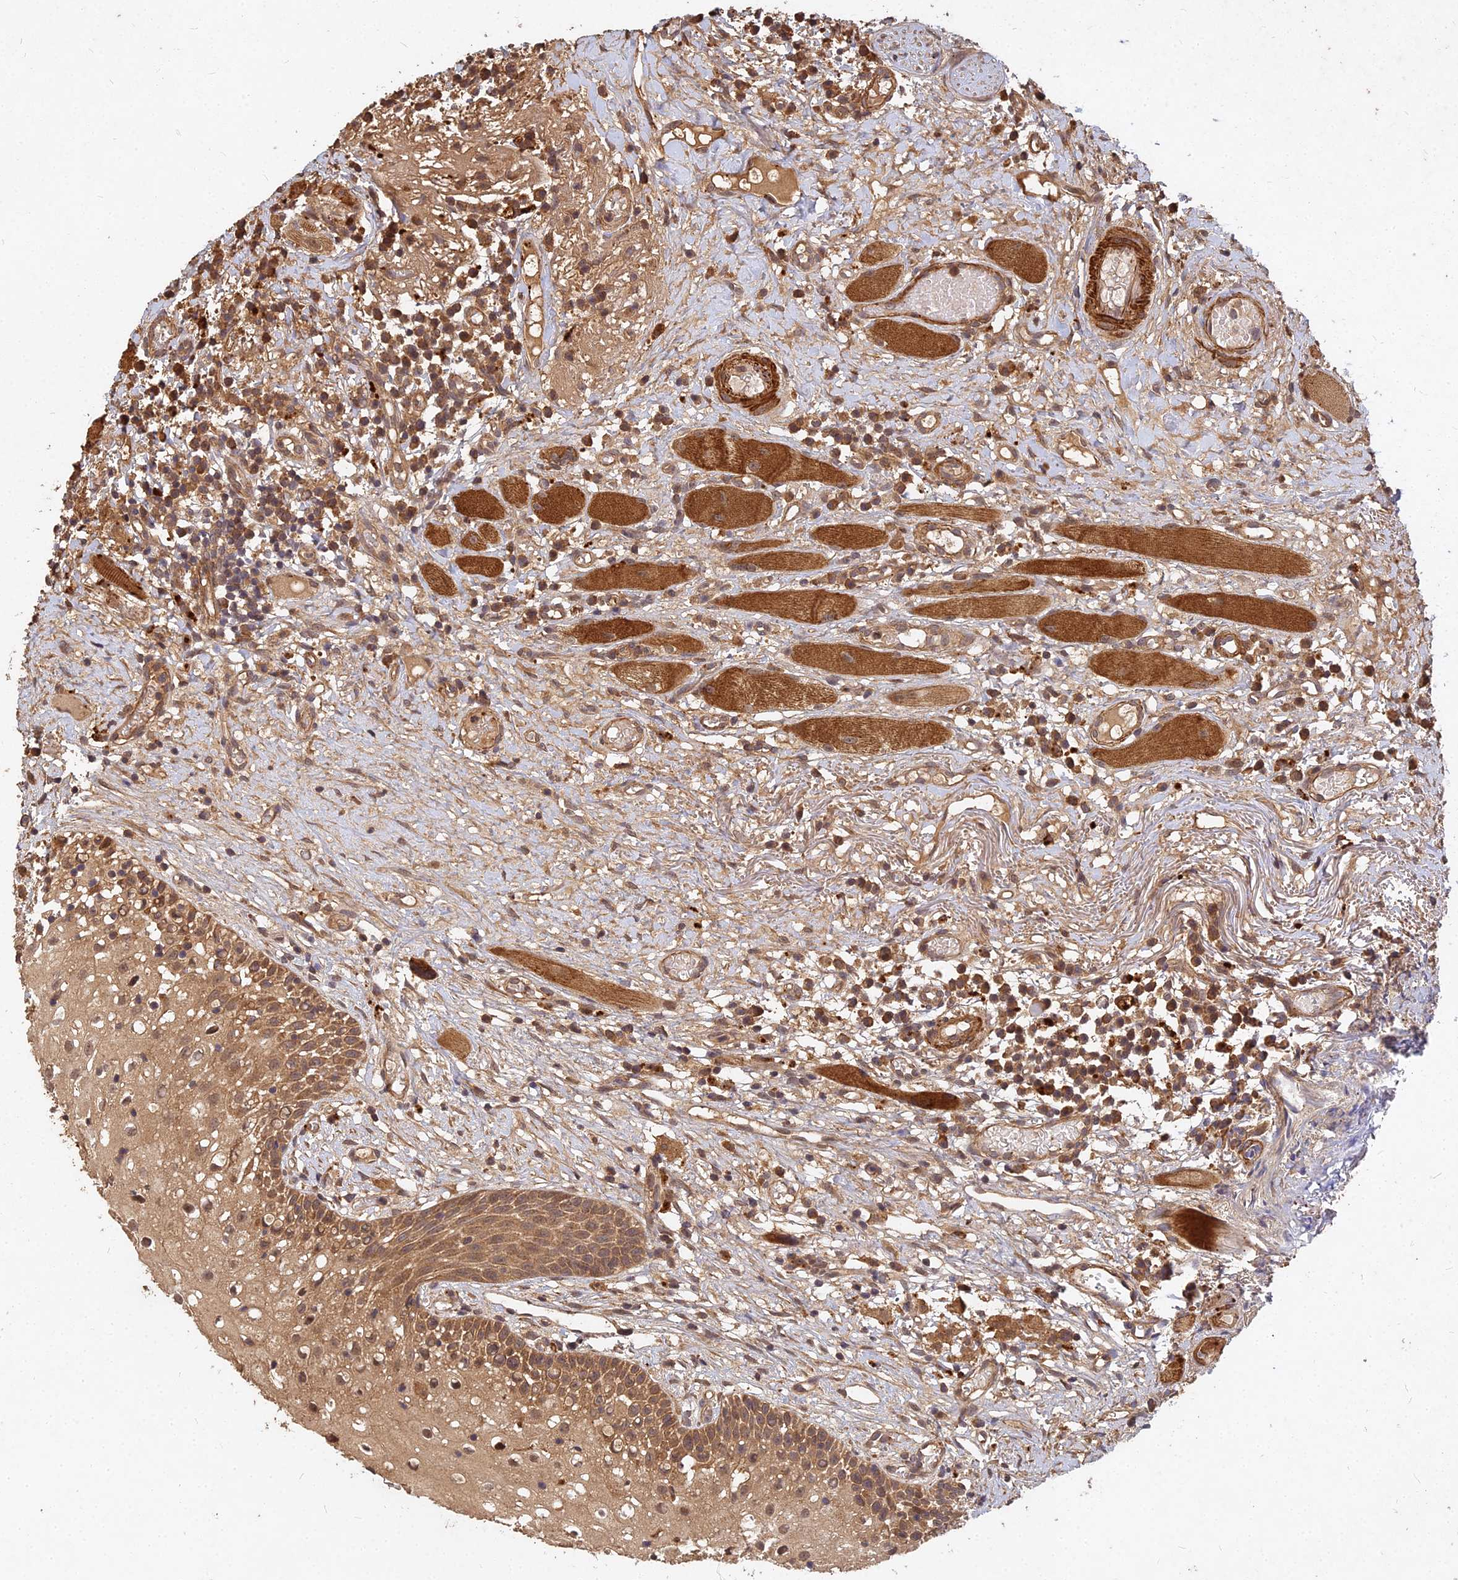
{"staining": {"intensity": "moderate", "quantity": ">75%", "location": "cytoplasmic/membranous,nuclear"}, "tissue": "oral mucosa", "cell_type": "Squamous epithelial cells", "image_type": "normal", "snomed": [{"axis": "morphology", "description": "Normal tissue, NOS"}, {"axis": "topography", "description": "Oral tissue"}], "caption": "Unremarkable oral mucosa was stained to show a protein in brown. There is medium levels of moderate cytoplasmic/membranous,nuclear staining in approximately >75% of squamous epithelial cells.", "gene": "UBE2W", "patient": {"sex": "female", "age": 69}}